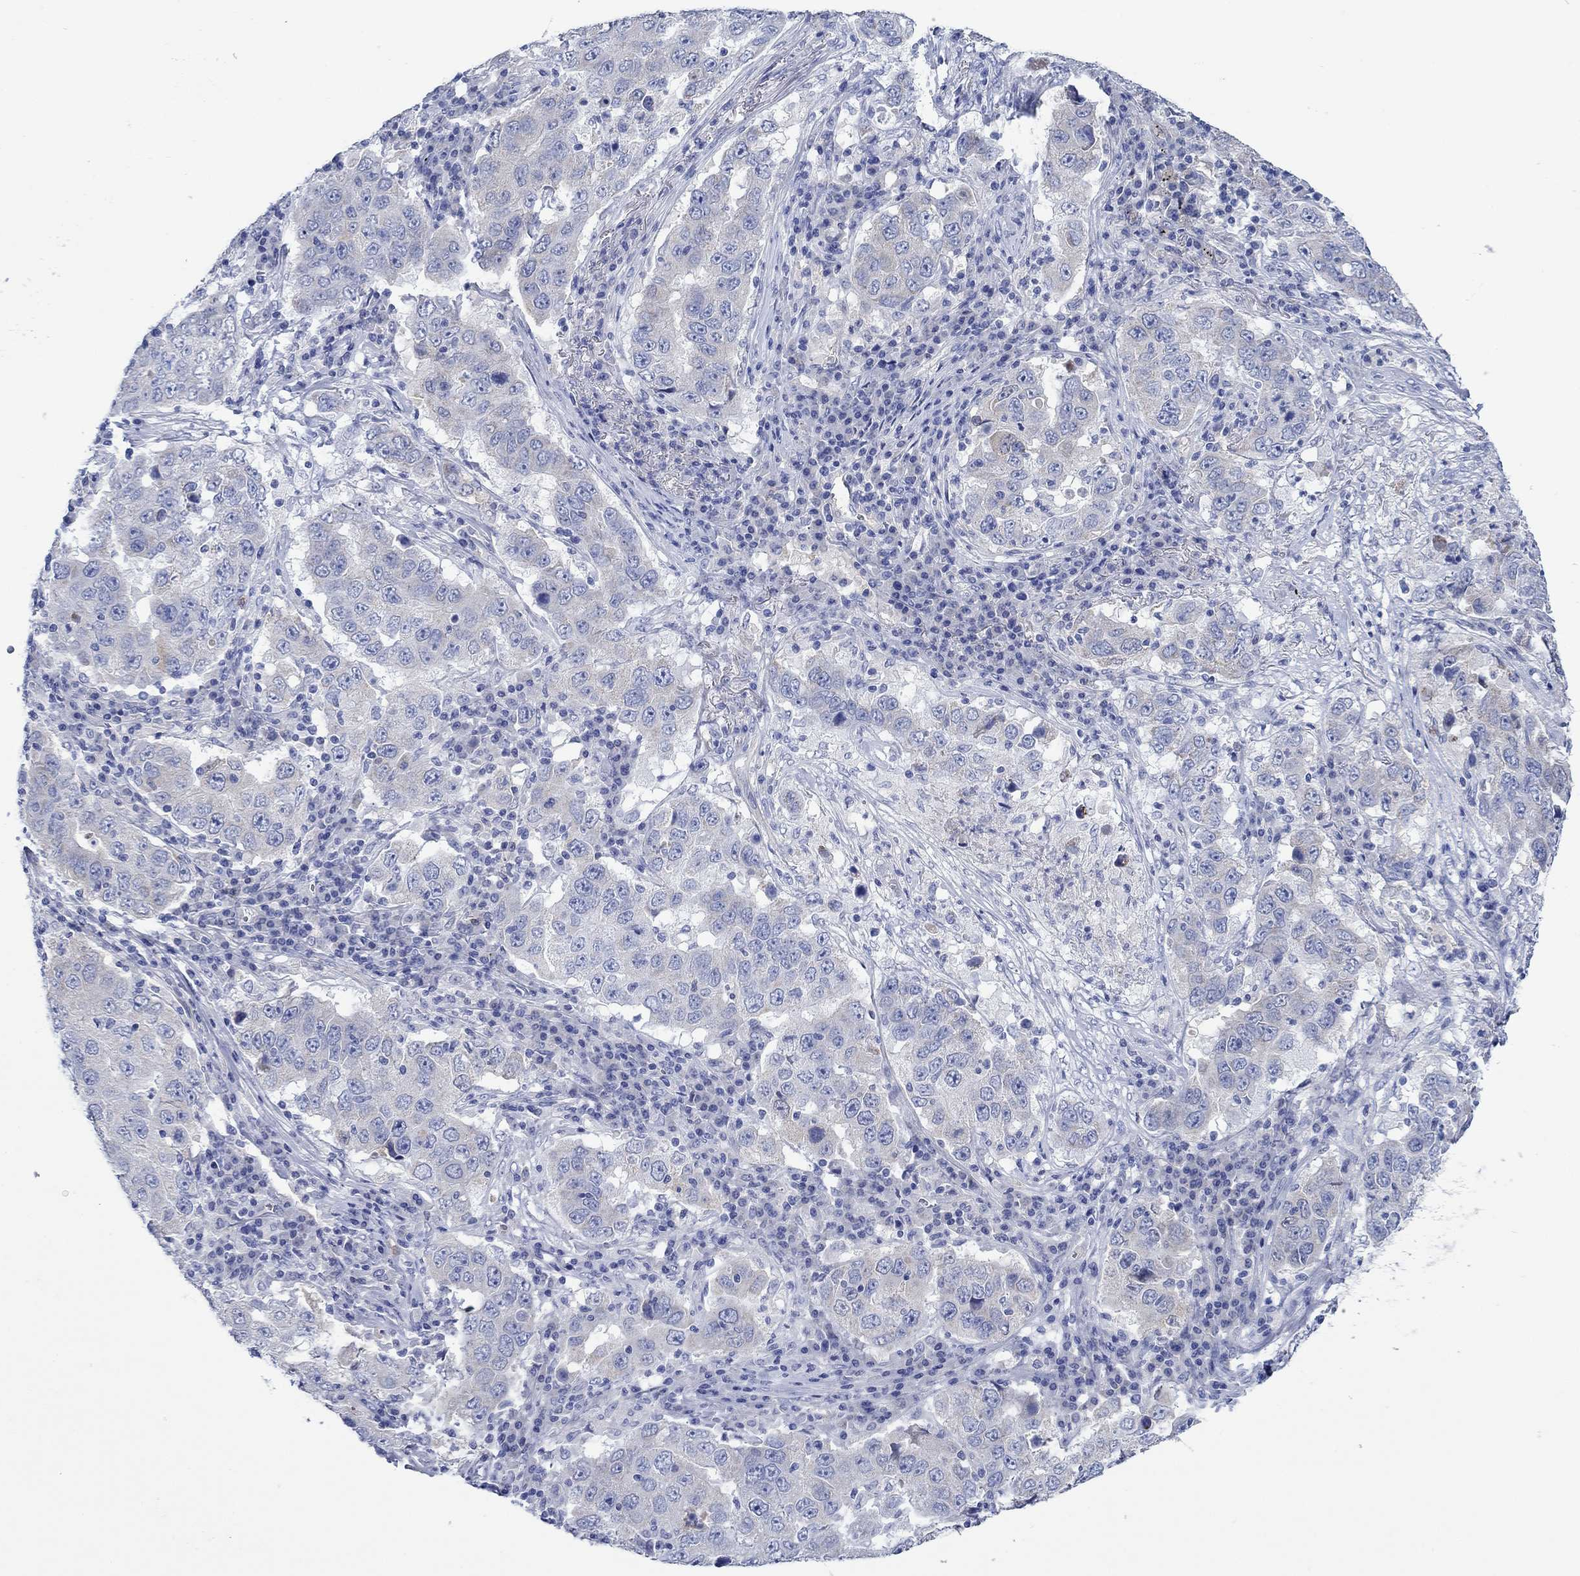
{"staining": {"intensity": "negative", "quantity": "none", "location": "none"}, "tissue": "lung cancer", "cell_type": "Tumor cells", "image_type": "cancer", "snomed": [{"axis": "morphology", "description": "Adenocarcinoma, NOS"}, {"axis": "topography", "description": "Lung"}], "caption": "An immunohistochemistry (IHC) photomicrograph of lung cancer (adenocarcinoma) is shown. There is no staining in tumor cells of lung cancer (adenocarcinoma).", "gene": "TRIM16", "patient": {"sex": "male", "age": 73}}